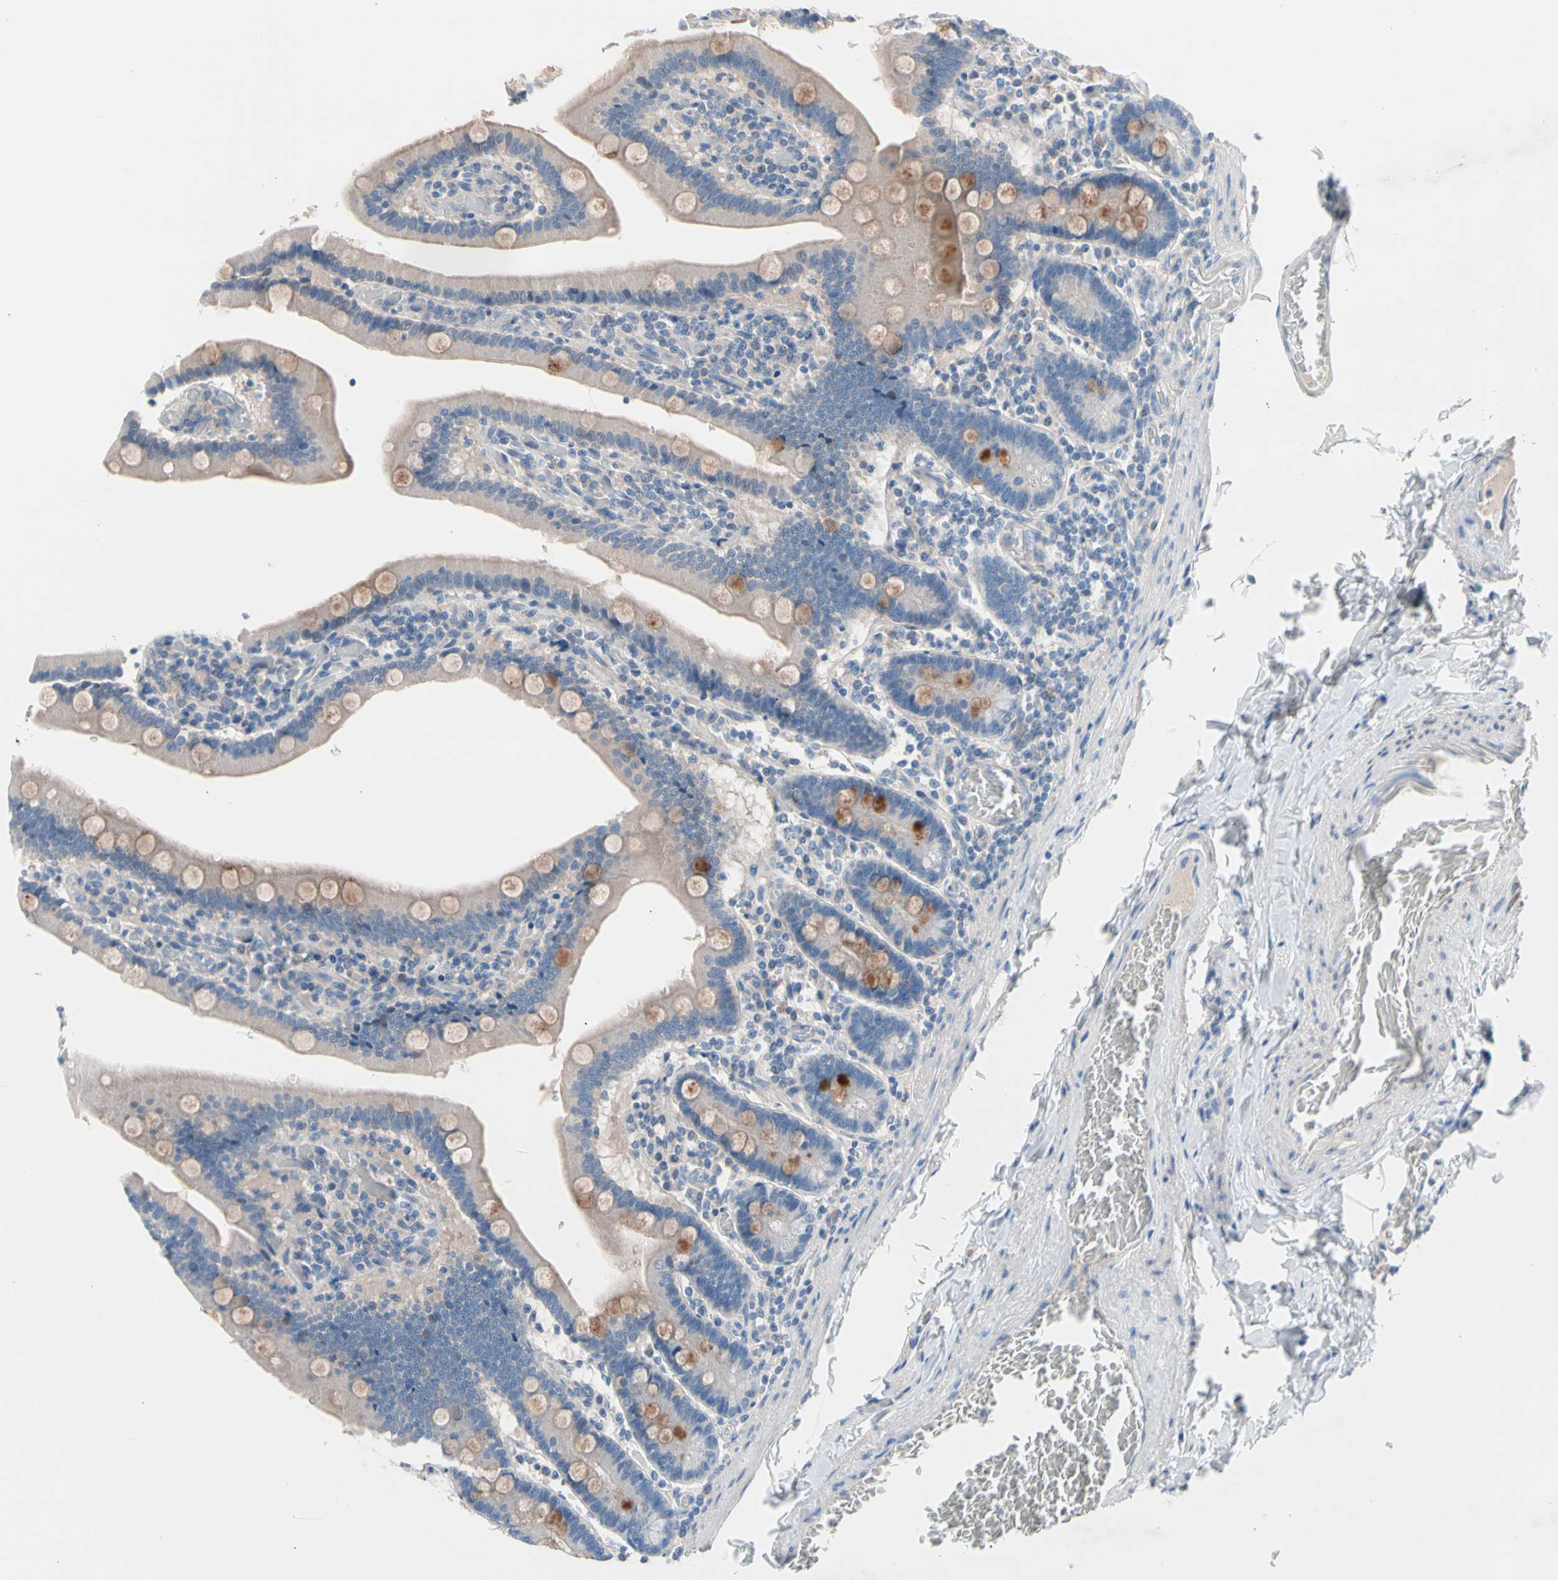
{"staining": {"intensity": "weak", "quantity": "25%-75%", "location": "cytoplasmic/membranous"}, "tissue": "duodenum", "cell_type": "Glandular cells", "image_type": "normal", "snomed": [{"axis": "morphology", "description": "Normal tissue, NOS"}, {"axis": "topography", "description": "Duodenum"}], "caption": "This micrograph reveals unremarkable duodenum stained with immunohistochemistry (IHC) to label a protein in brown. The cytoplasmic/membranous of glandular cells show weak positivity for the protein. Nuclei are counter-stained blue.", "gene": "CASQ1", "patient": {"sex": "female", "age": 53}}